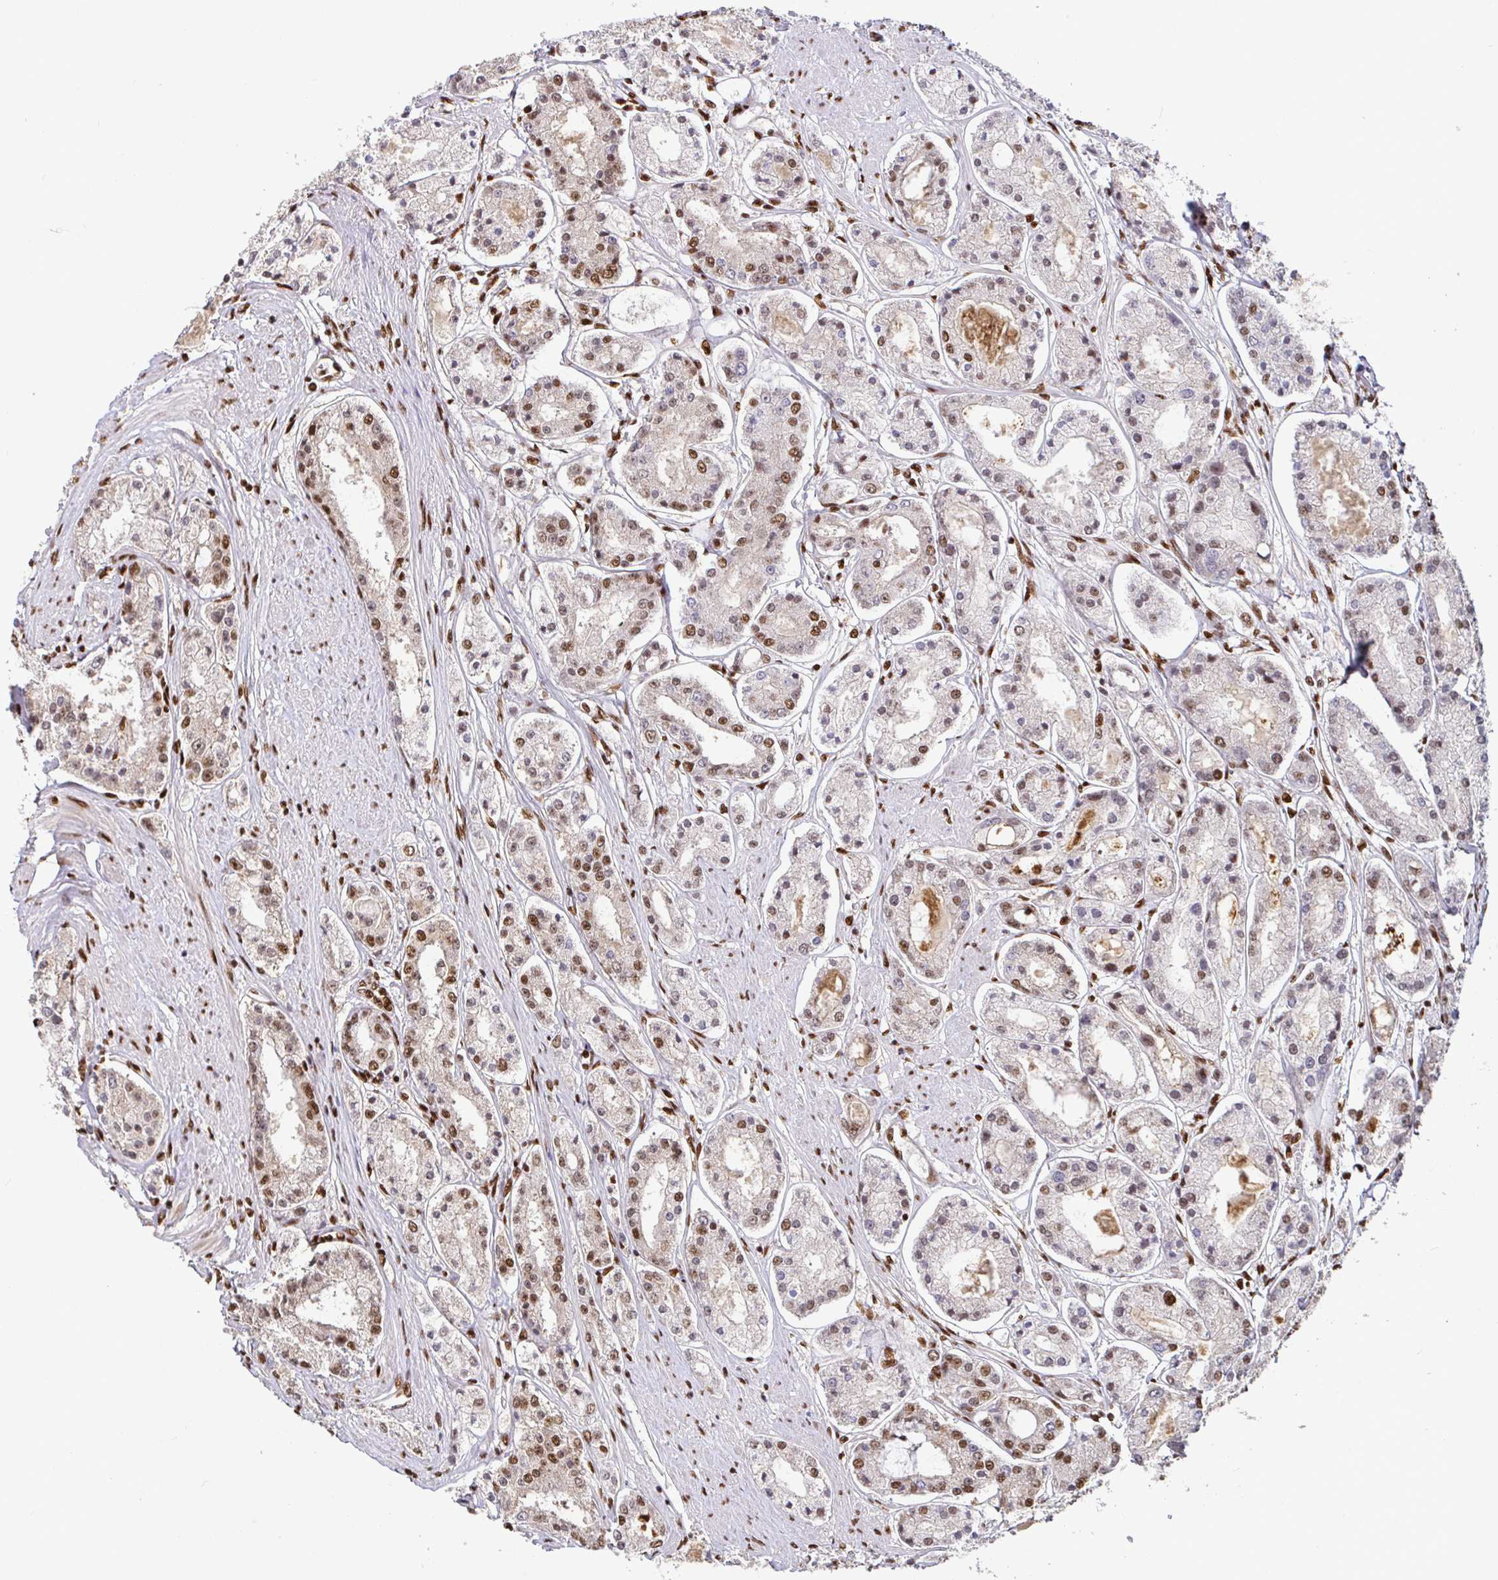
{"staining": {"intensity": "moderate", "quantity": "25%-75%", "location": "nuclear"}, "tissue": "prostate cancer", "cell_type": "Tumor cells", "image_type": "cancer", "snomed": [{"axis": "morphology", "description": "Adenocarcinoma, High grade"}, {"axis": "topography", "description": "Prostate"}], "caption": "This photomicrograph shows IHC staining of human prostate cancer, with medium moderate nuclear expression in approximately 25%-75% of tumor cells.", "gene": "SP3", "patient": {"sex": "male", "age": 66}}